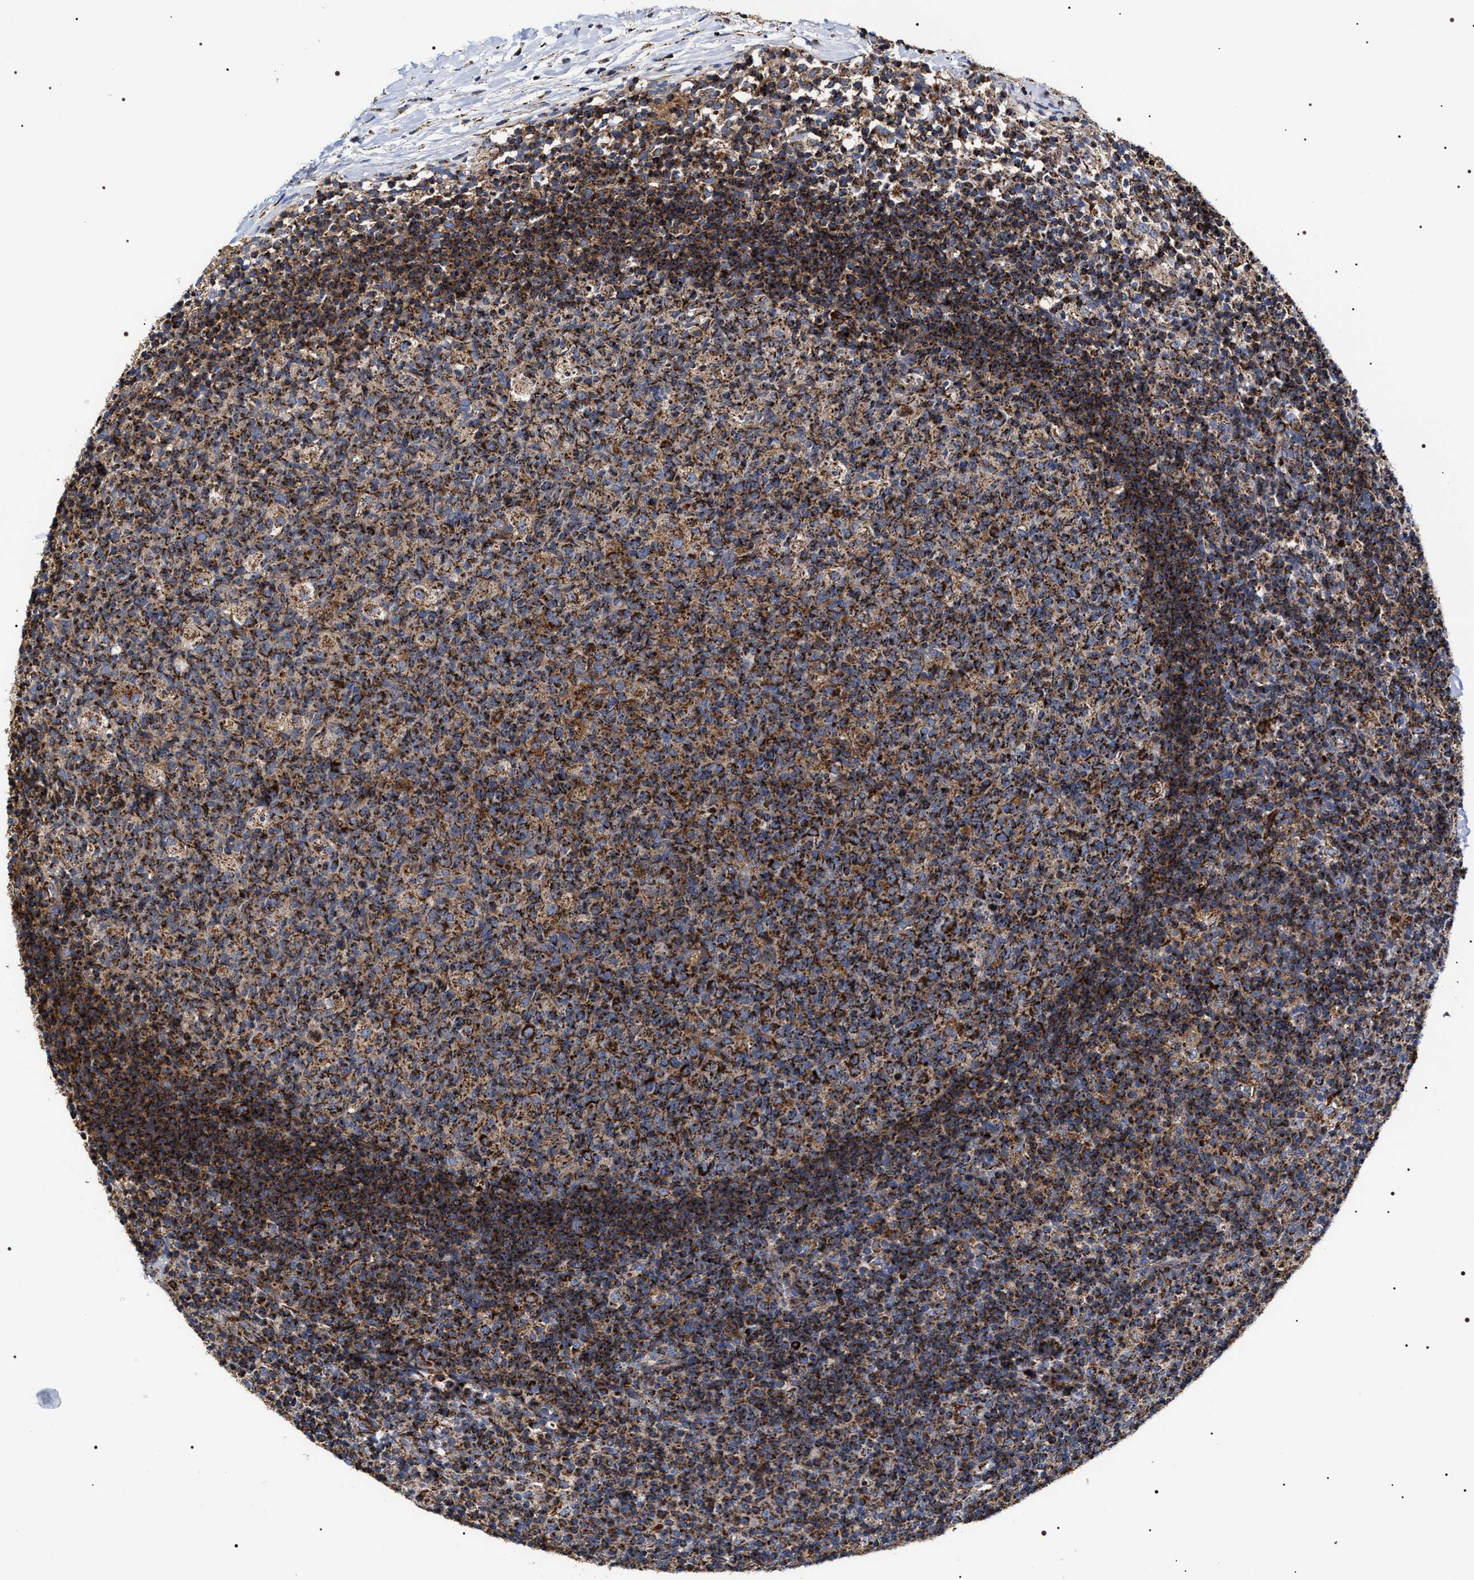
{"staining": {"intensity": "strong", "quantity": ">75%", "location": "cytoplasmic/membranous"}, "tissue": "lymph node", "cell_type": "Germinal center cells", "image_type": "normal", "snomed": [{"axis": "morphology", "description": "Normal tissue, NOS"}, {"axis": "morphology", "description": "Inflammation, NOS"}, {"axis": "topography", "description": "Lymph node"}], "caption": "Strong cytoplasmic/membranous protein staining is identified in about >75% of germinal center cells in lymph node. The staining is performed using DAB brown chromogen to label protein expression. The nuclei are counter-stained blue using hematoxylin.", "gene": "COG5", "patient": {"sex": "male", "age": 55}}